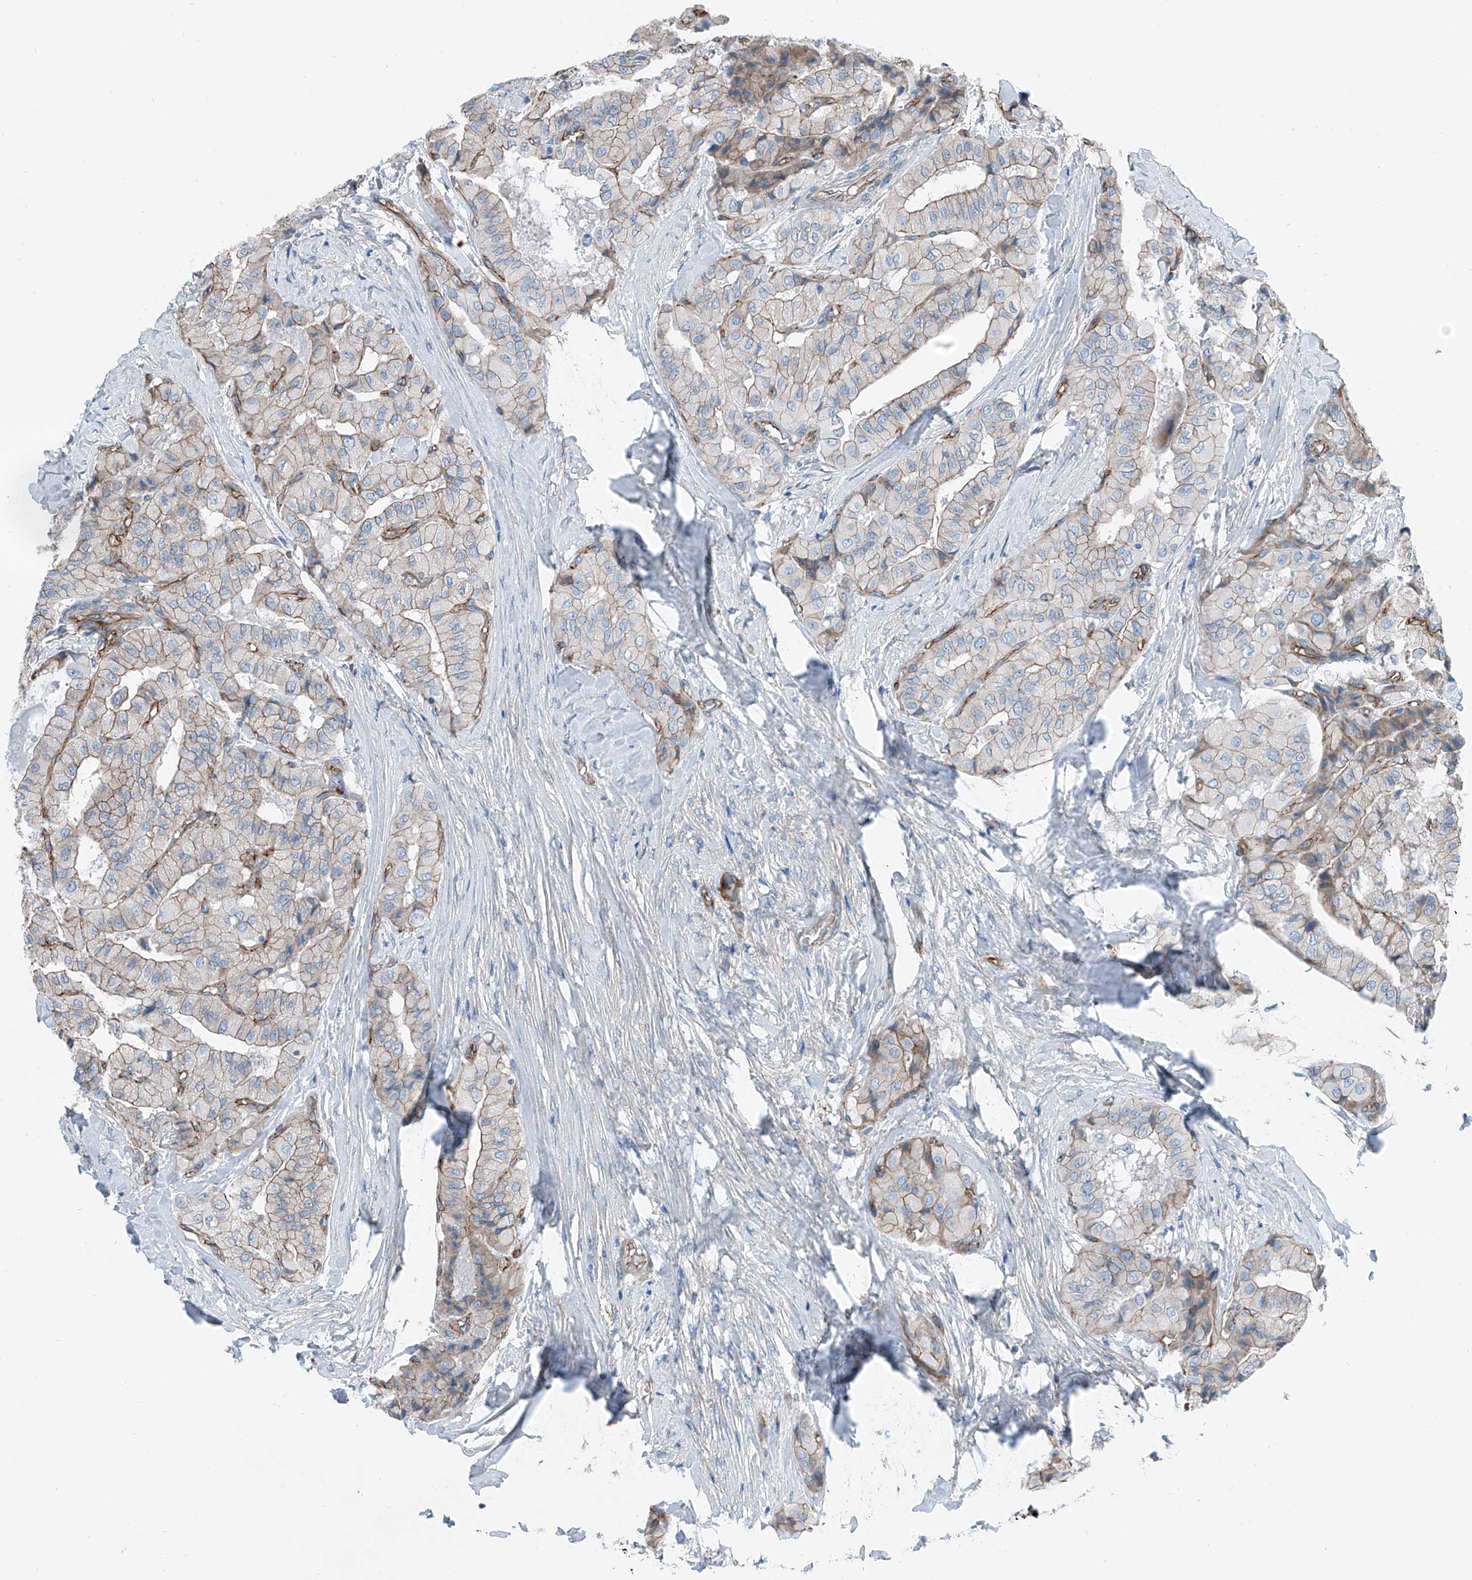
{"staining": {"intensity": "weak", "quantity": "25%-75%", "location": "cytoplasmic/membranous"}, "tissue": "thyroid cancer", "cell_type": "Tumor cells", "image_type": "cancer", "snomed": [{"axis": "morphology", "description": "Papillary adenocarcinoma, NOS"}, {"axis": "topography", "description": "Thyroid gland"}], "caption": "Weak cytoplasmic/membranous protein staining is seen in approximately 25%-75% of tumor cells in thyroid cancer. (Stains: DAB (3,3'-diaminobenzidine) in brown, nuclei in blue, Microscopy: brightfield microscopy at high magnification).", "gene": "THEMIS2", "patient": {"sex": "female", "age": 59}}